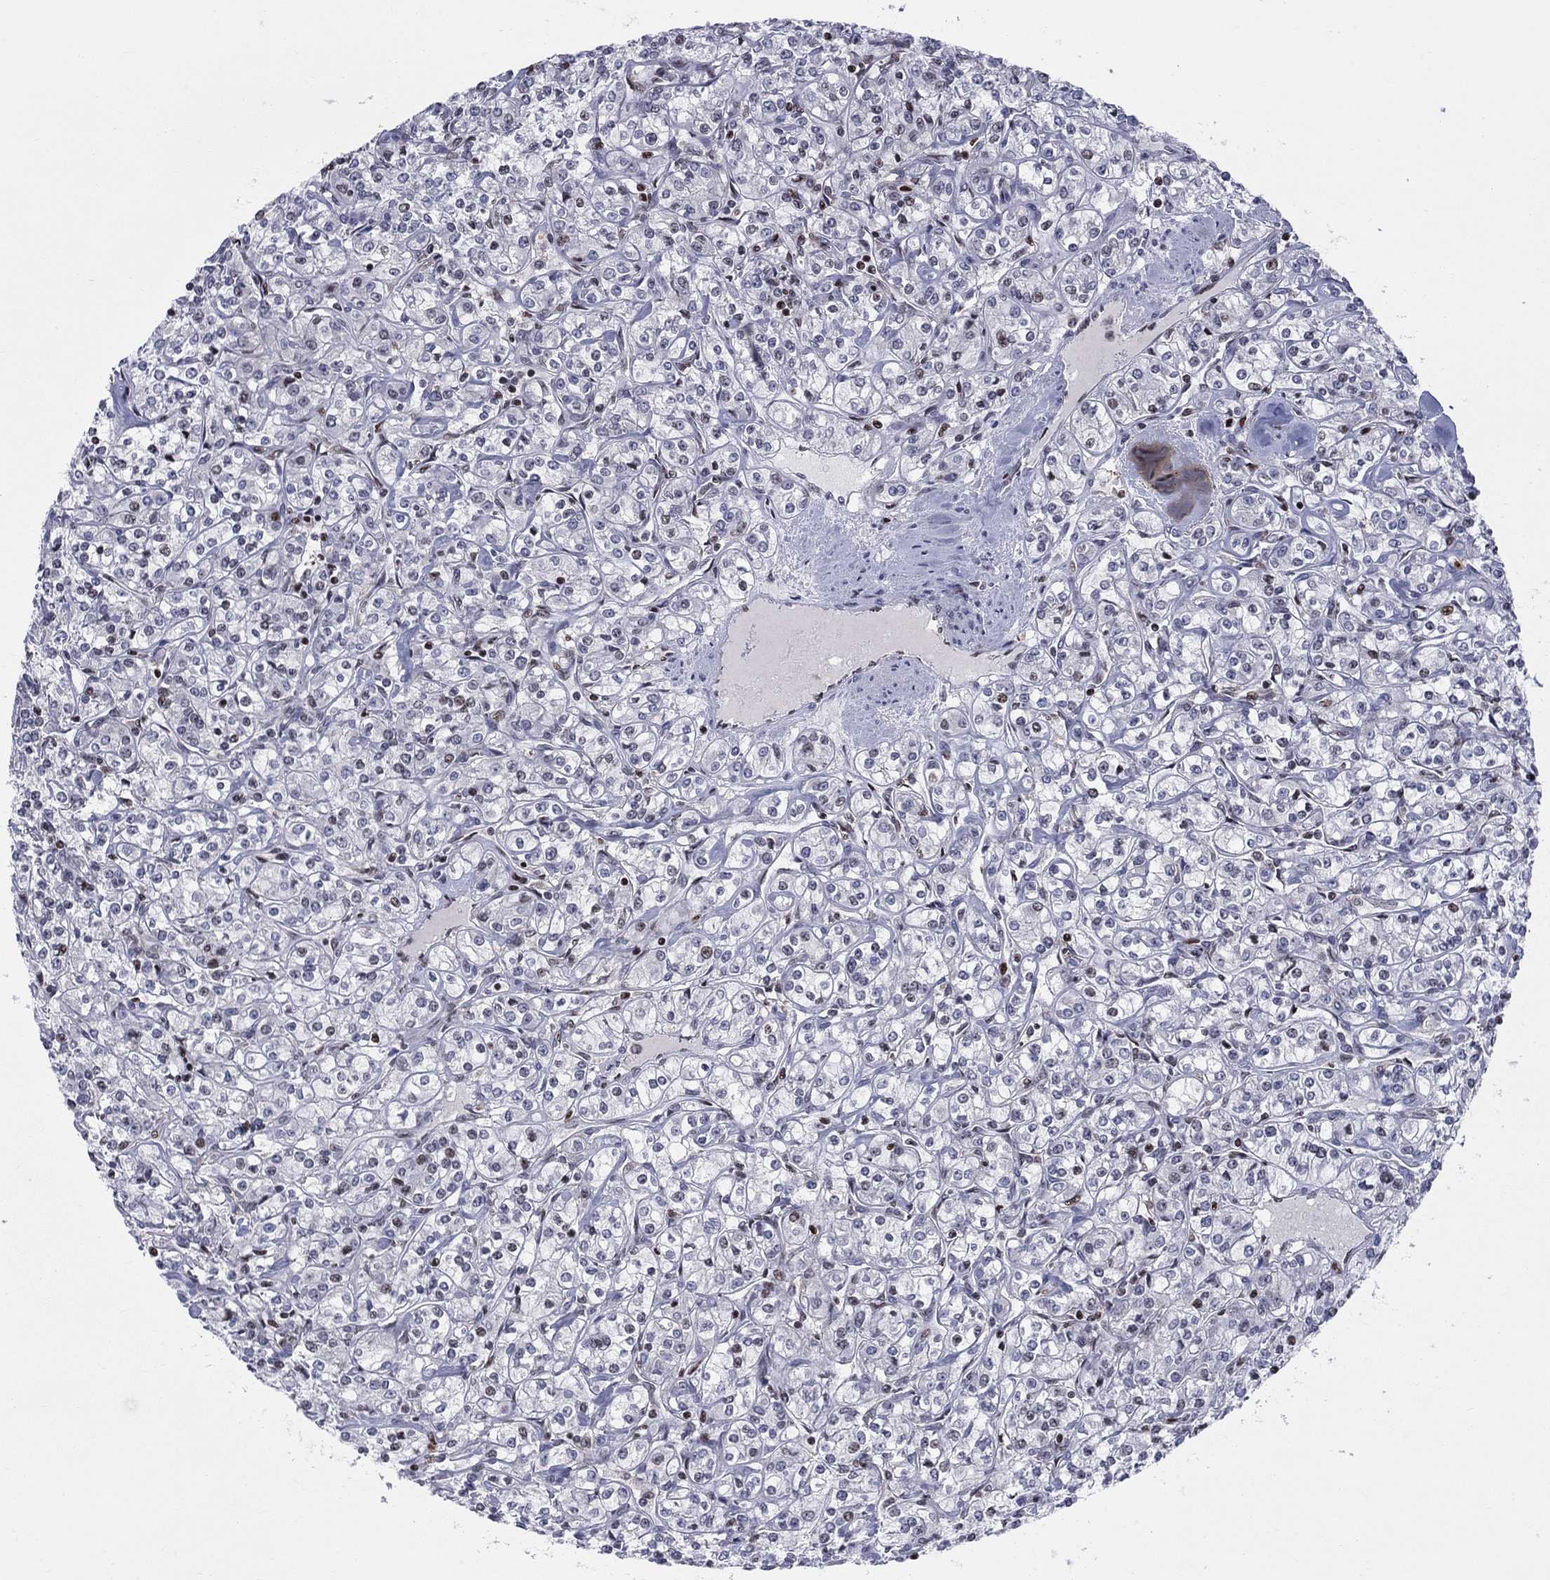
{"staining": {"intensity": "strong", "quantity": "<25%", "location": "nuclear"}, "tissue": "renal cancer", "cell_type": "Tumor cells", "image_type": "cancer", "snomed": [{"axis": "morphology", "description": "Adenocarcinoma, NOS"}, {"axis": "topography", "description": "Kidney"}], "caption": "Immunohistochemistry (DAB) staining of human renal adenocarcinoma demonstrates strong nuclear protein expression in approximately <25% of tumor cells.", "gene": "ZNHIT3", "patient": {"sex": "male", "age": 77}}